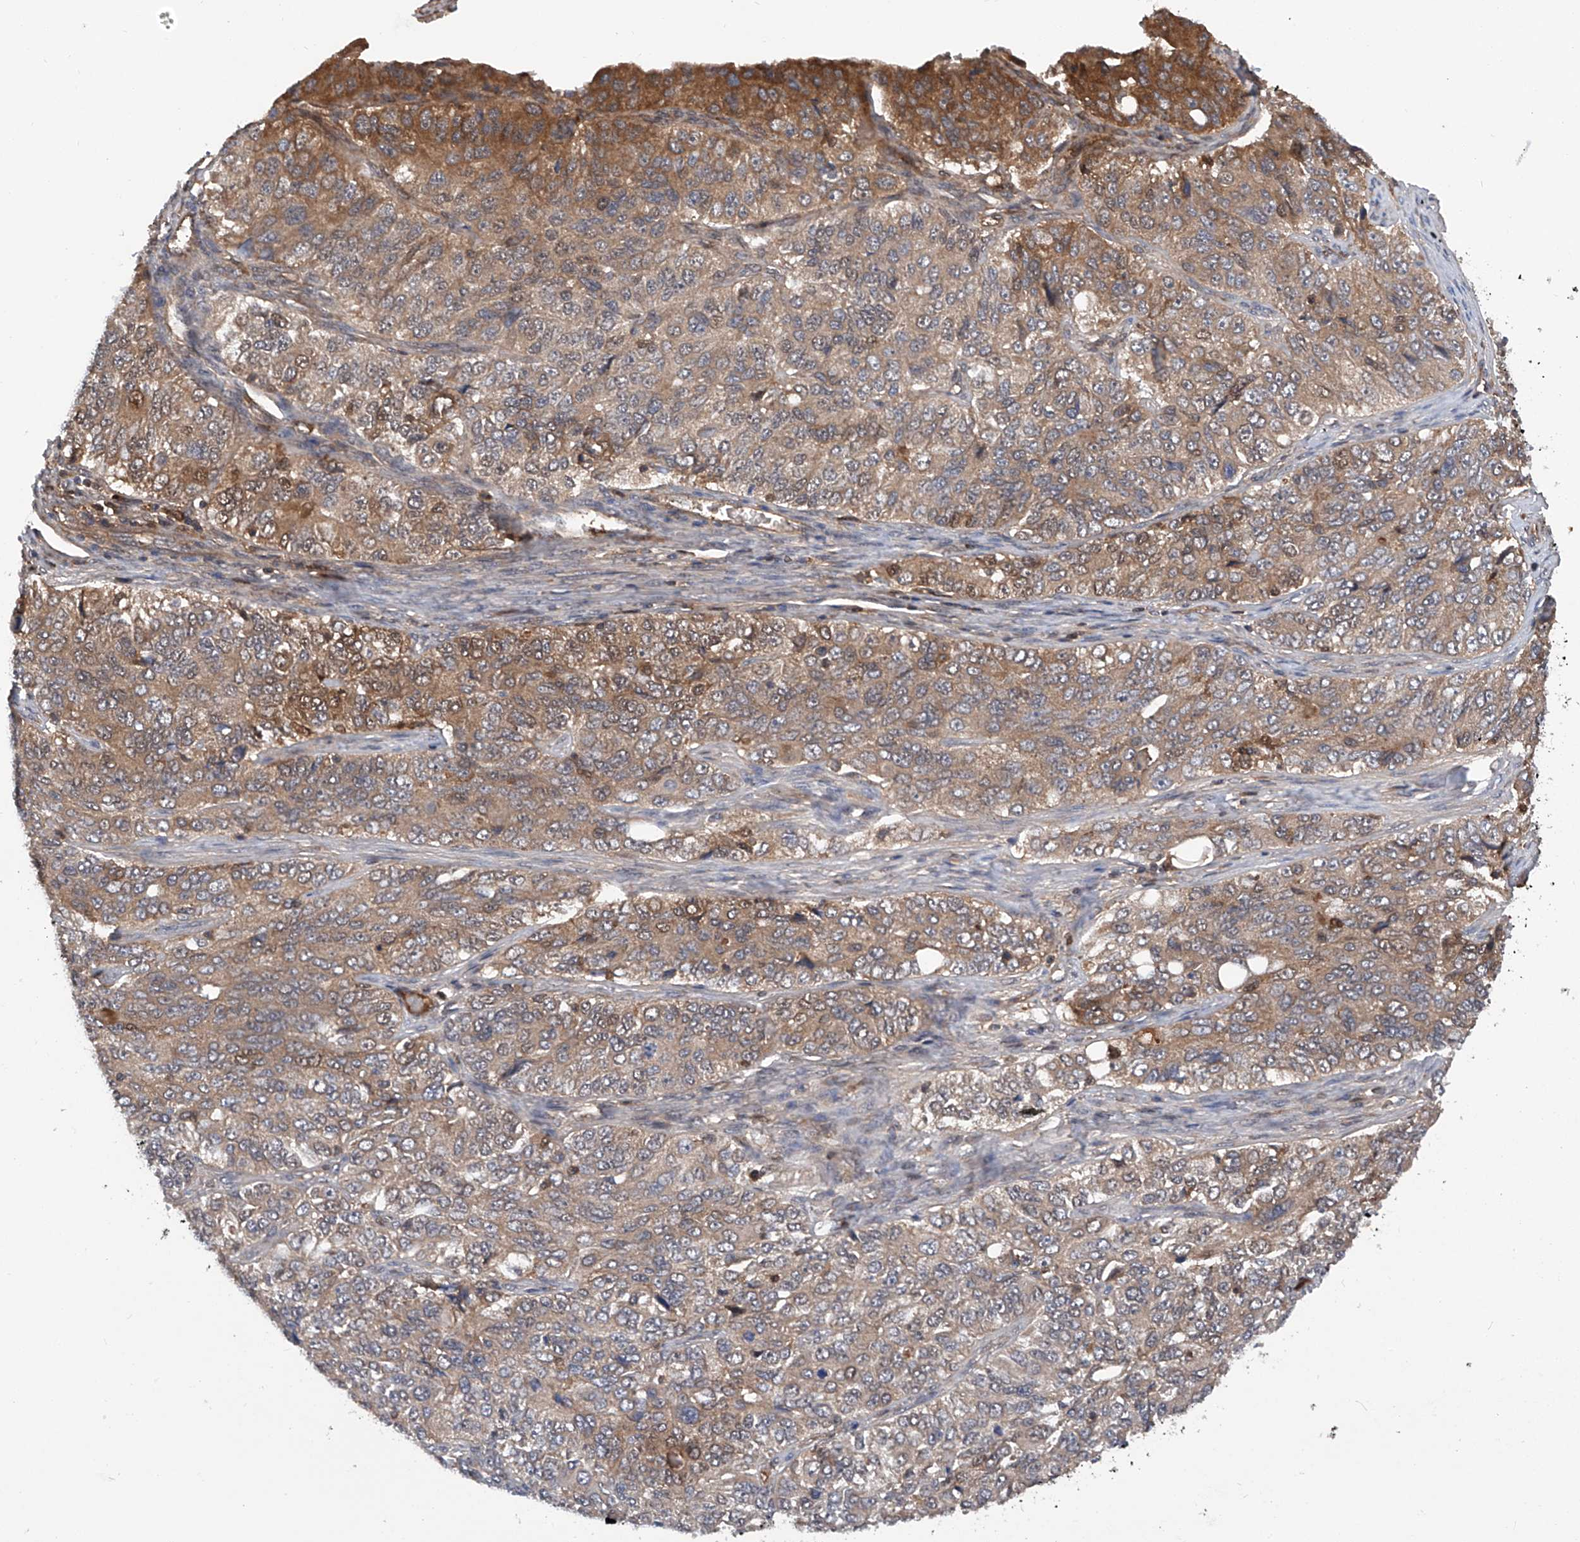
{"staining": {"intensity": "moderate", "quantity": "25%-75%", "location": "cytoplasmic/membranous"}, "tissue": "ovarian cancer", "cell_type": "Tumor cells", "image_type": "cancer", "snomed": [{"axis": "morphology", "description": "Carcinoma, endometroid"}, {"axis": "topography", "description": "Ovary"}], "caption": "Immunohistochemical staining of human ovarian cancer displays medium levels of moderate cytoplasmic/membranous protein staining in approximately 25%-75% of tumor cells.", "gene": "ASCC3", "patient": {"sex": "female", "age": 51}}